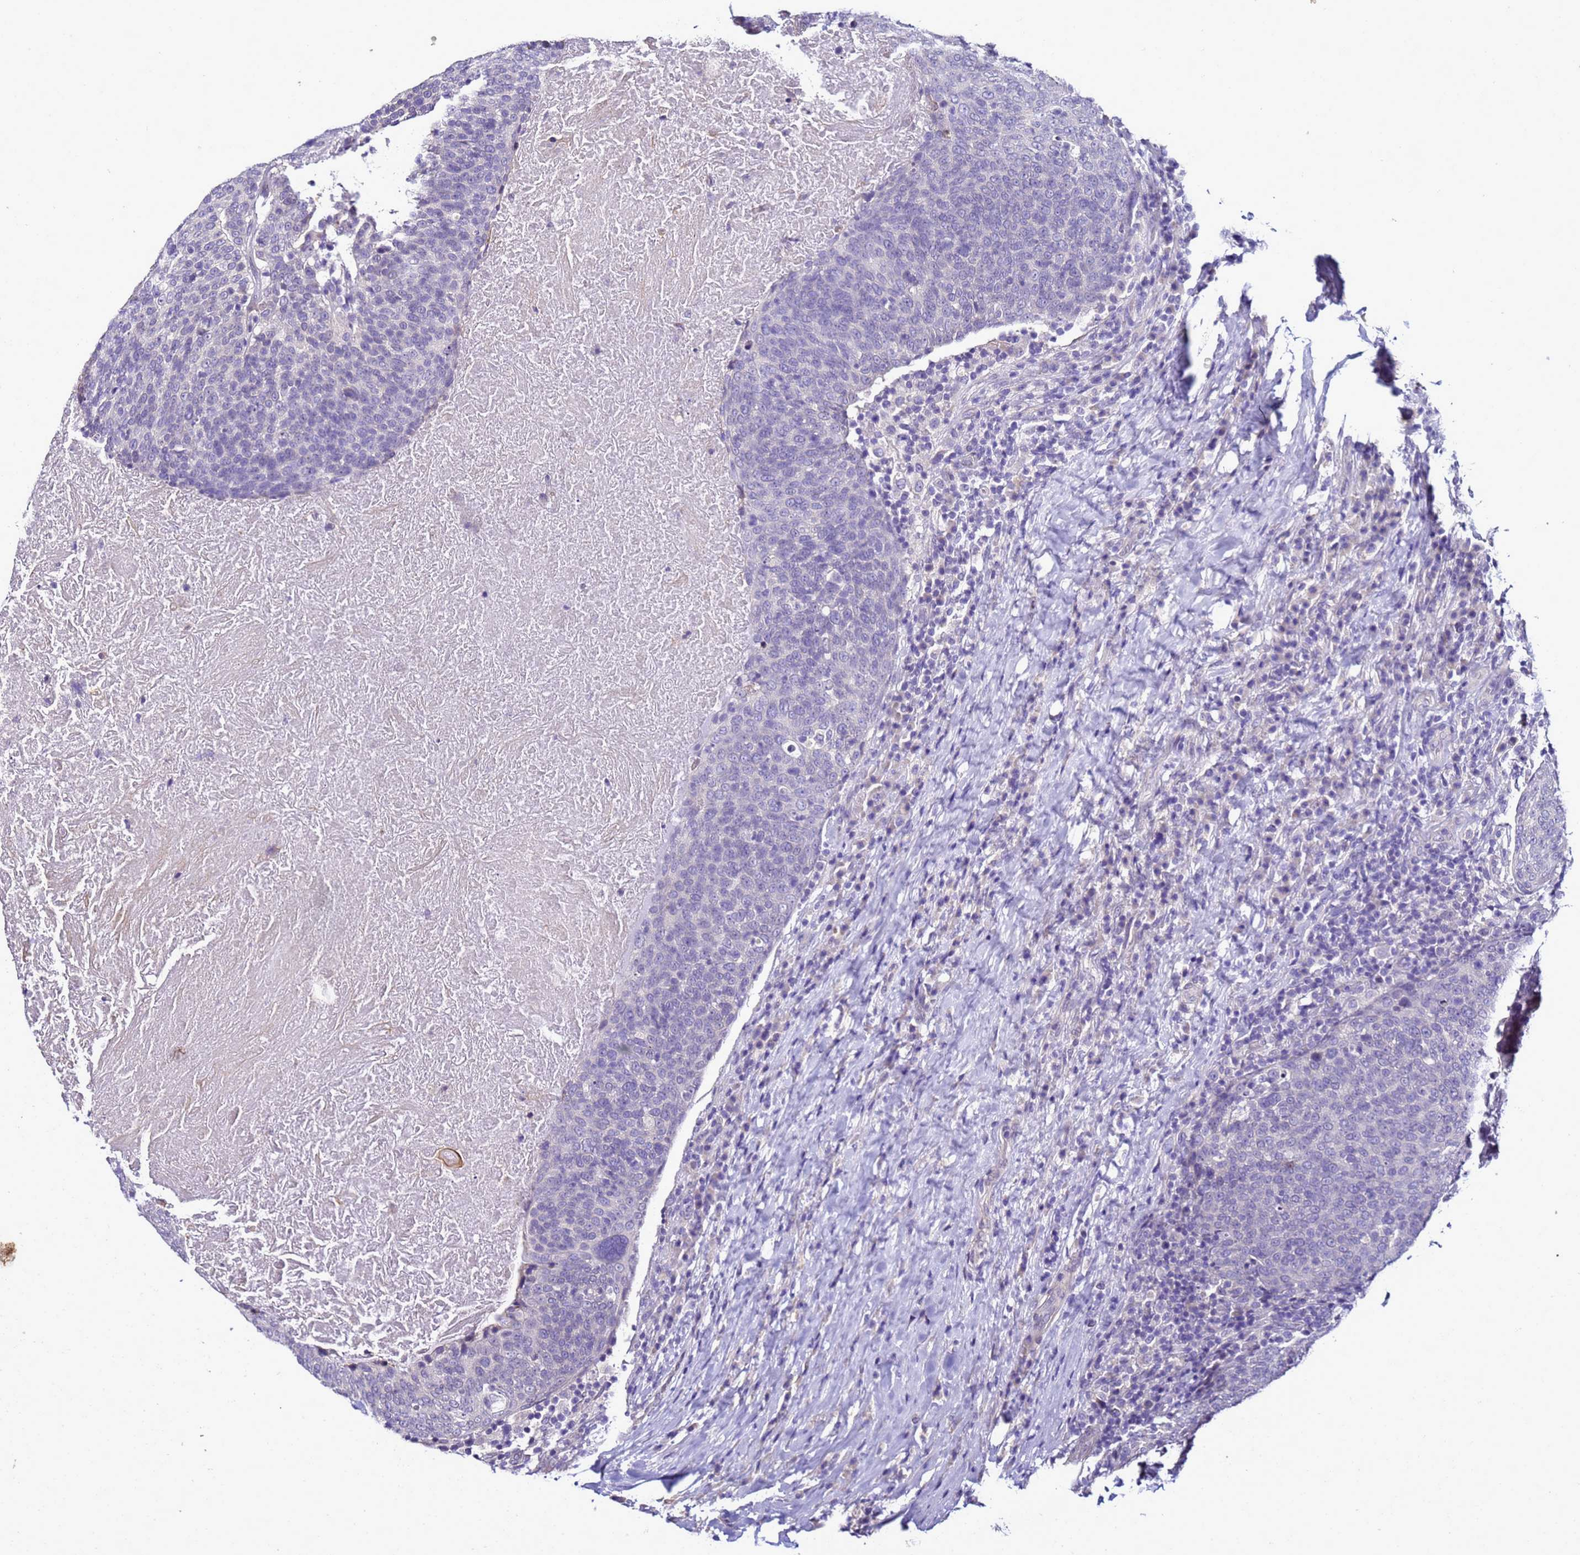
{"staining": {"intensity": "negative", "quantity": "none", "location": "none"}, "tissue": "head and neck cancer", "cell_type": "Tumor cells", "image_type": "cancer", "snomed": [{"axis": "morphology", "description": "Squamous cell carcinoma, NOS"}, {"axis": "morphology", "description": "Squamous cell carcinoma, metastatic, NOS"}, {"axis": "topography", "description": "Lymph node"}, {"axis": "topography", "description": "Head-Neck"}], "caption": "The photomicrograph shows no staining of tumor cells in head and neck cancer.", "gene": "FAM166B", "patient": {"sex": "male", "age": 62}}